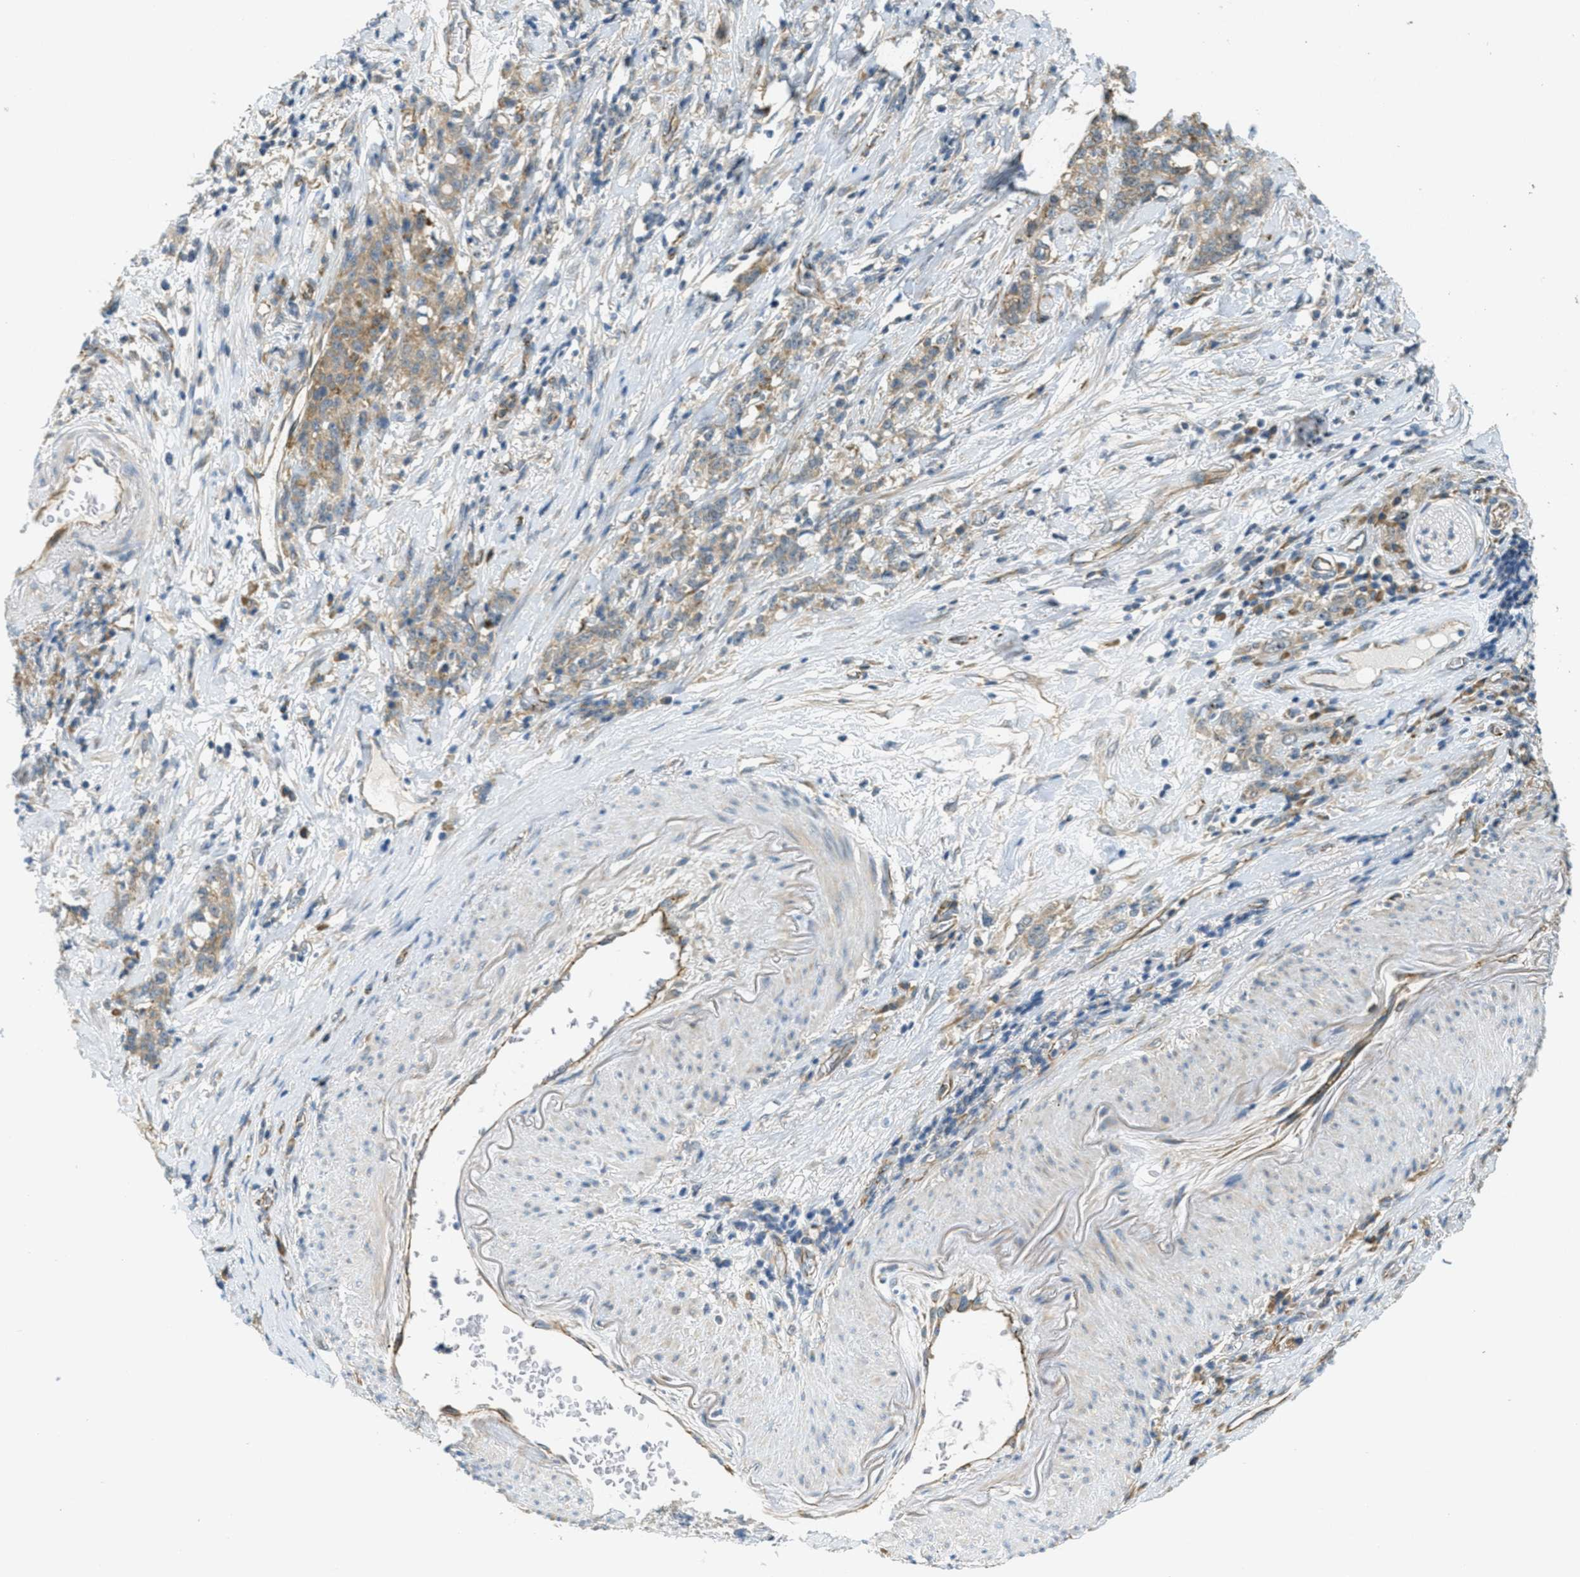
{"staining": {"intensity": "weak", "quantity": ">75%", "location": "cytoplasmic/membranous"}, "tissue": "stomach cancer", "cell_type": "Tumor cells", "image_type": "cancer", "snomed": [{"axis": "morphology", "description": "Adenocarcinoma, NOS"}, {"axis": "topography", "description": "Stomach, lower"}], "caption": "A brown stain shows weak cytoplasmic/membranous positivity of a protein in stomach cancer tumor cells.", "gene": "JCAD", "patient": {"sex": "male", "age": 88}}